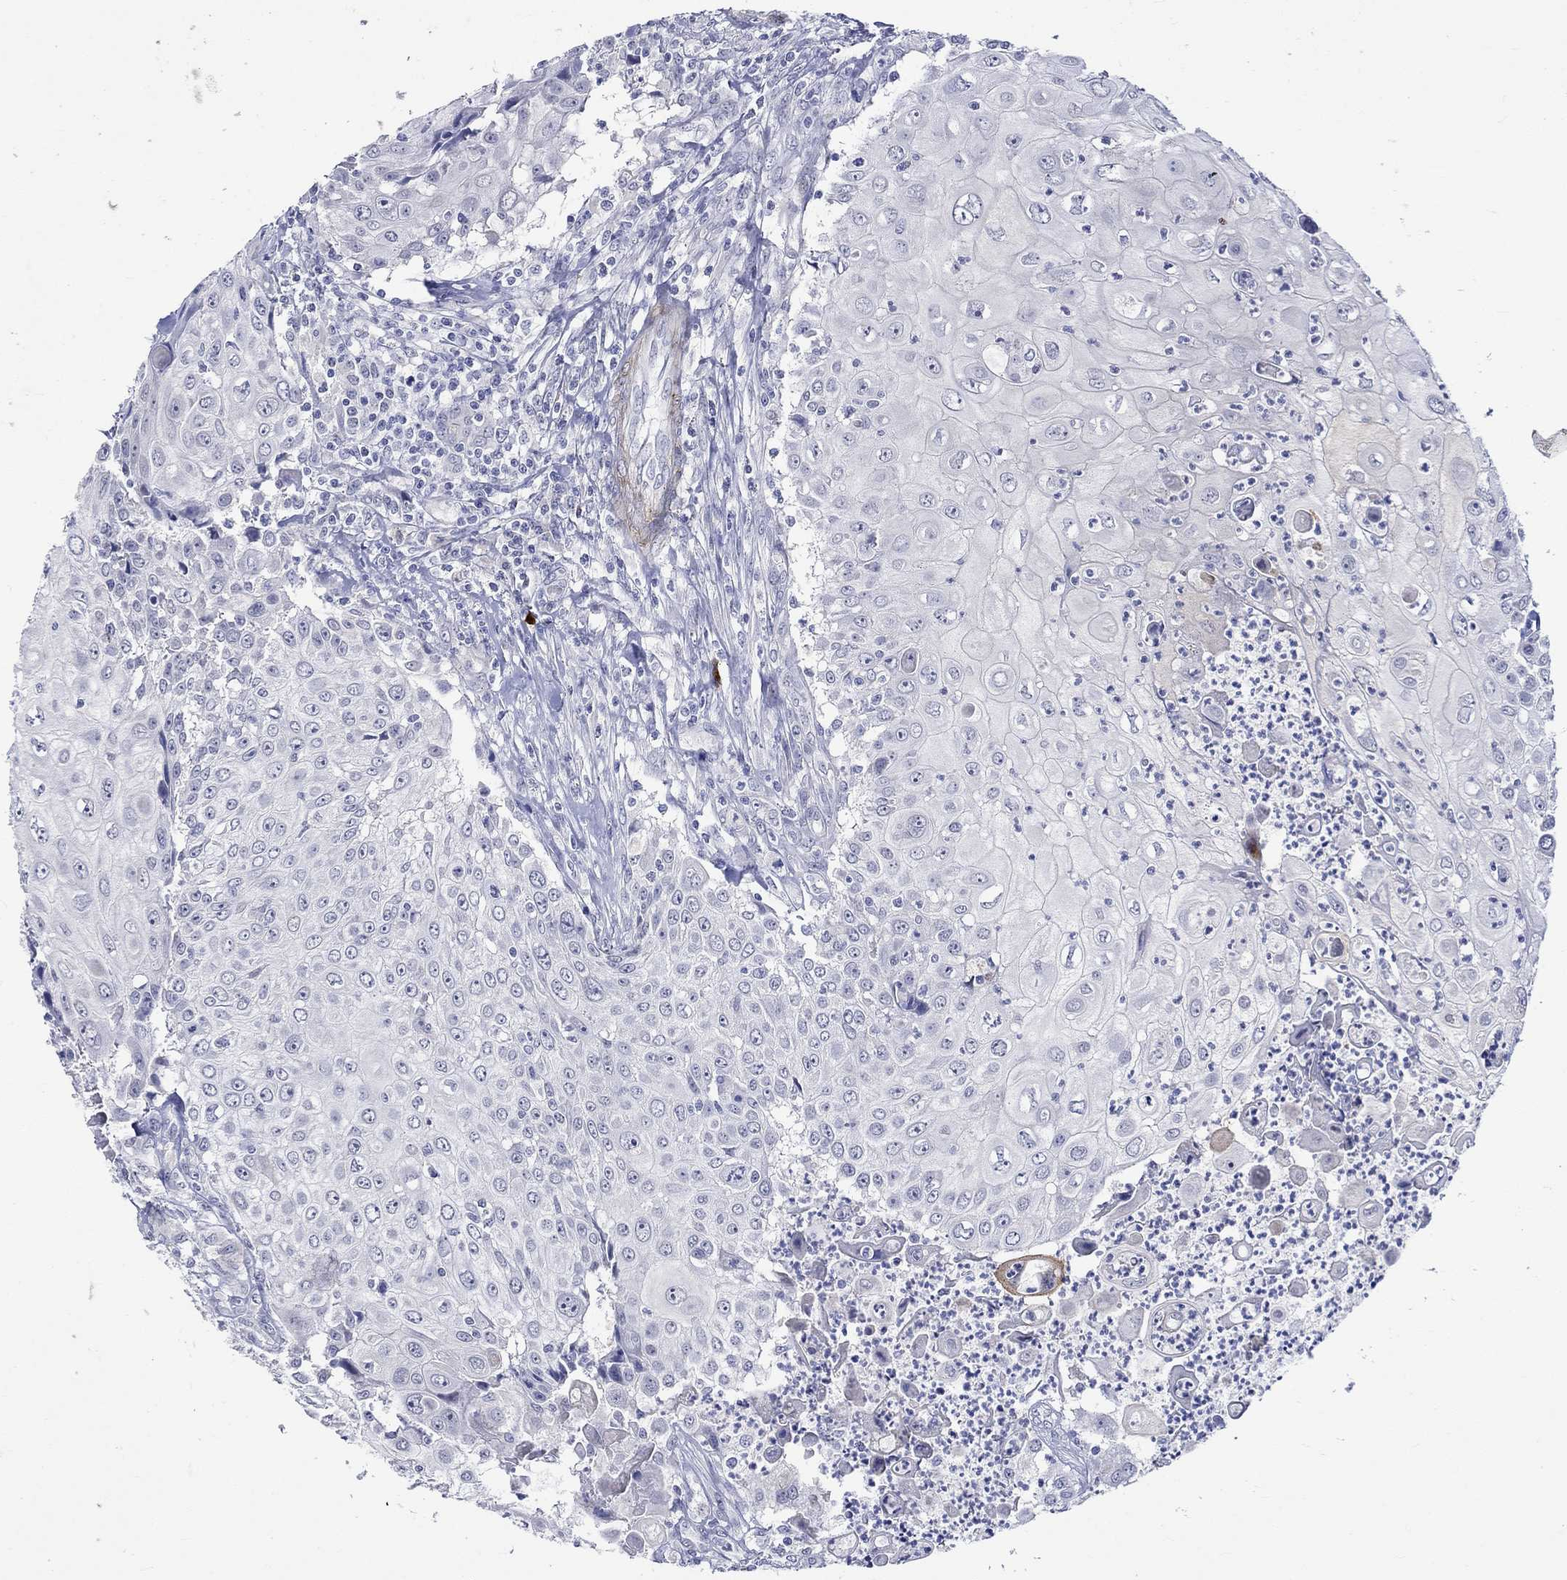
{"staining": {"intensity": "negative", "quantity": "none", "location": "none"}, "tissue": "urothelial cancer", "cell_type": "Tumor cells", "image_type": "cancer", "snomed": [{"axis": "morphology", "description": "Urothelial carcinoma, High grade"}, {"axis": "topography", "description": "Urinary bladder"}], "caption": "High power microscopy histopathology image of an immunohistochemistry photomicrograph of urothelial cancer, revealing no significant staining in tumor cells. (DAB immunohistochemistry visualized using brightfield microscopy, high magnification).", "gene": "CRYAB", "patient": {"sex": "female", "age": 79}}